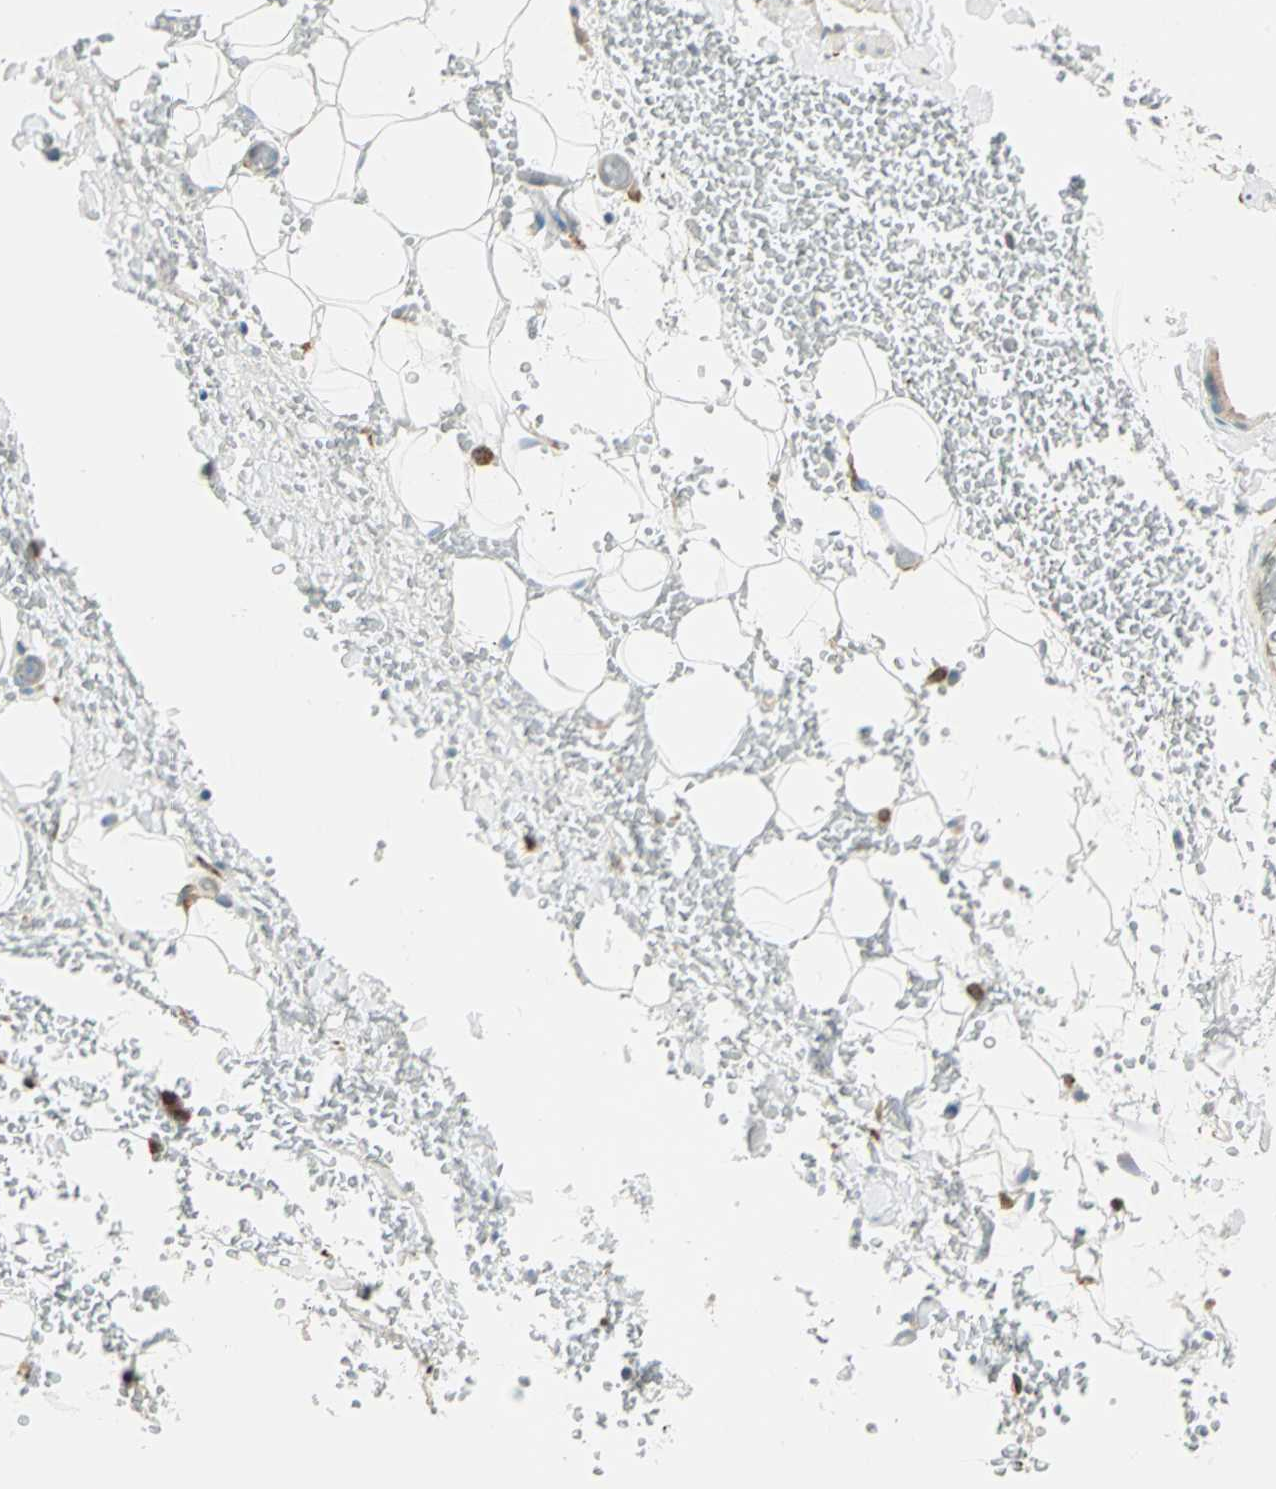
{"staining": {"intensity": "moderate", "quantity": ">75%", "location": "cytoplasmic/membranous"}, "tissue": "adipose tissue", "cell_type": "Adipocytes", "image_type": "normal", "snomed": [{"axis": "morphology", "description": "Normal tissue, NOS"}, {"axis": "morphology", "description": "Inflammation, NOS"}, {"axis": "topography", "description": "Breast"}], "caption": "DAB (3,3'-diaminobenzidine) immunohistochemical staining of benign adipose tissue exhibits moderate cytoplasmic/membranous protein expression in about >75% of adipocytes.", "gene": "PDIA4", "patient": {"sex": "female", "age": 65}}